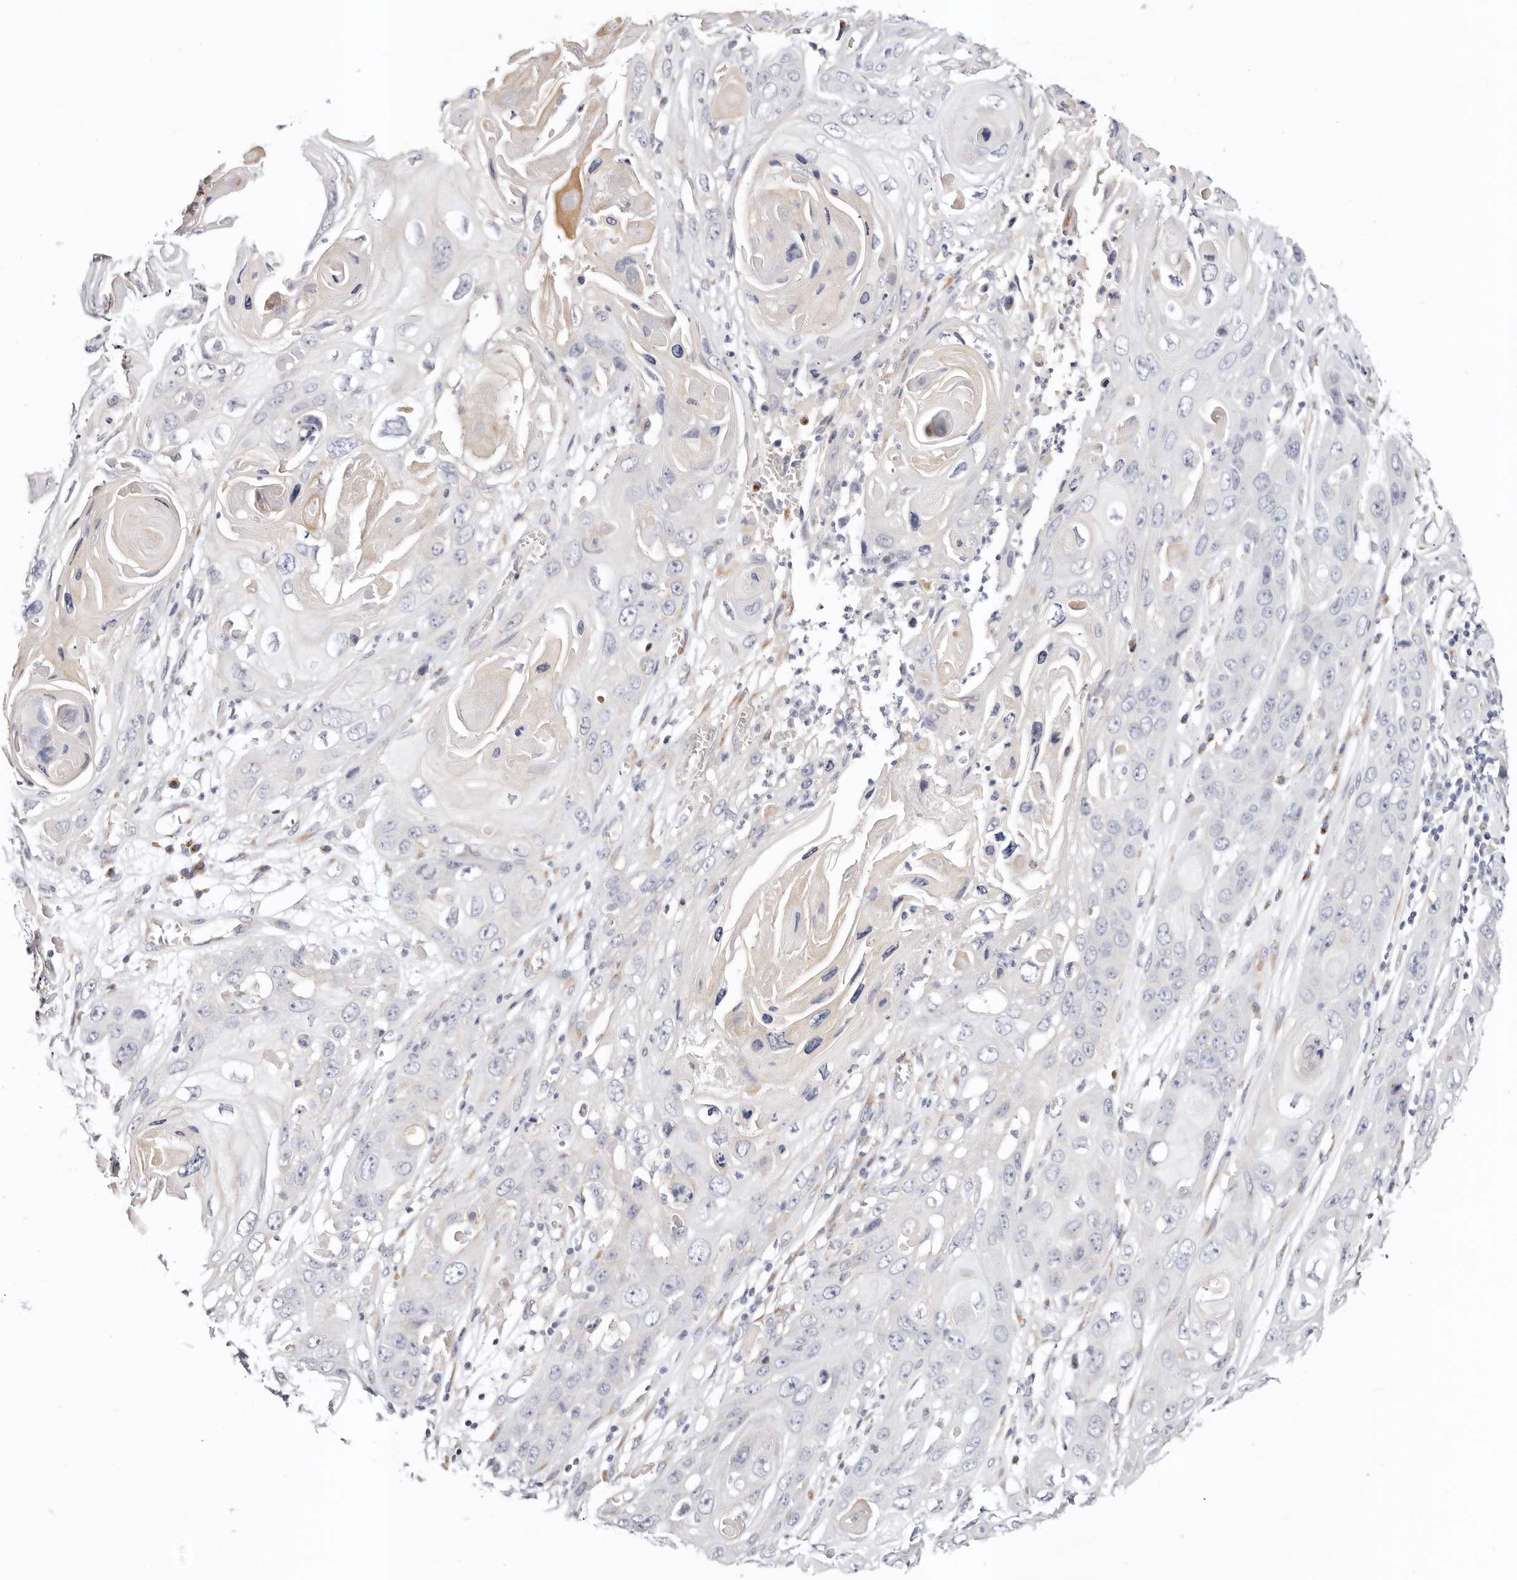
{"staining": {"intensity": "negative", "quantity": "none", "location": "none"}, "tissue": "skin cancer", "cell_type": "Tumor cells", "image_type": "cancer", "snomed": [{"axis": "morphology", "description": "Squamous cell carcinoma, NOS"}, {"axis": "topography", "description": "Skin"}], "caption": "Immunohistochemistry (IHC) histopathology image of skin squamous cell carcinoma stained for a protein (brown), which exhibits no positivity in tumor cells.", "gene": "DNASE1", "patient": {"sex": "male", "age": 55}}